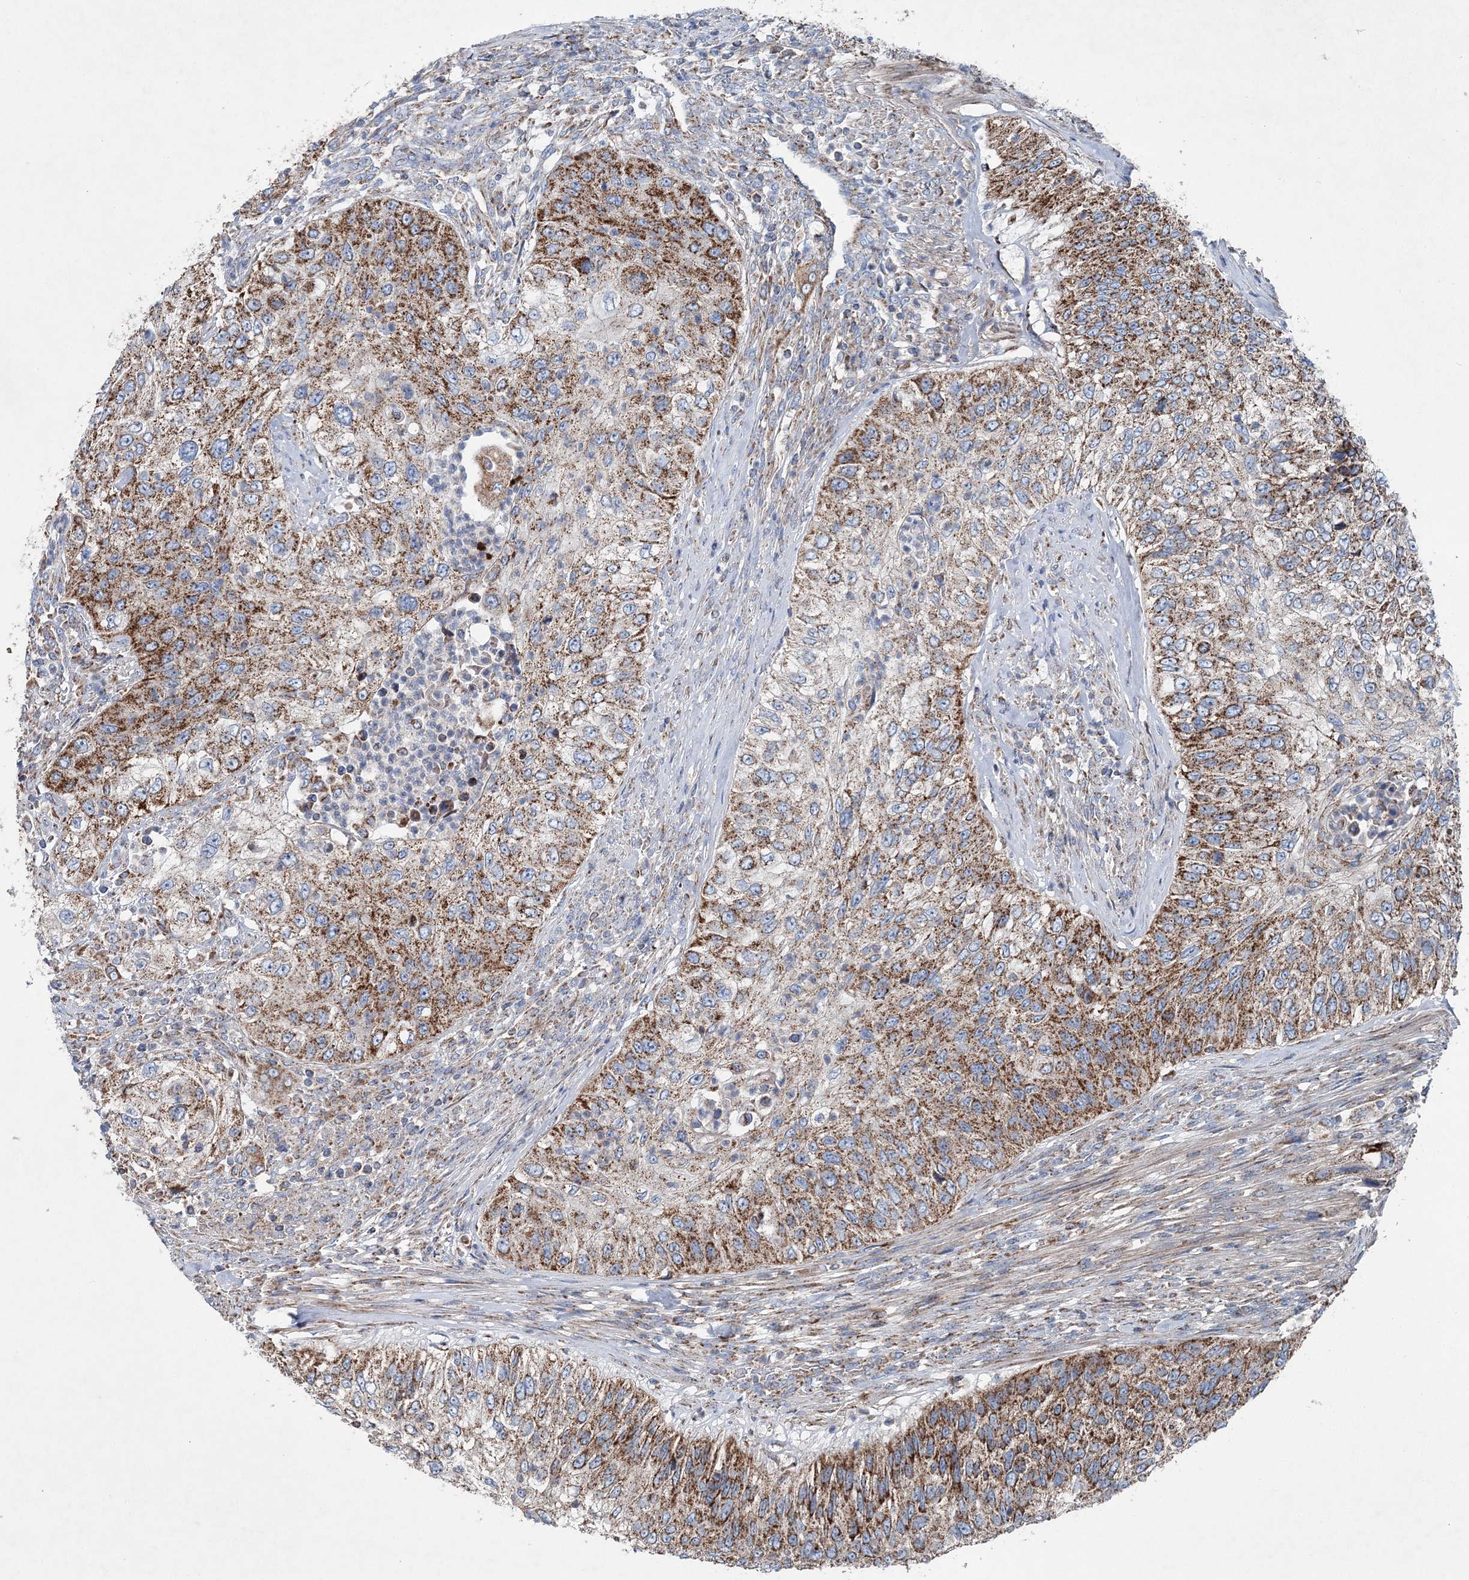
{"staining": {"intensity": "moderate", "quantity": ">75%", "location": "cytoplasmic/membranous"}, "tissue": "urothelial cancer", "cell_type": "Tumor cells", "image_type": "cancer", "snomed": [{"axis": "morphology", "description": "Urothelial carcinoma, High grade"}, {"axis": "topography", "description": "Urinary bladder"}], "caption": "High-magnification brightfield microscopy of urothelial cancer stained with DAB (3,3'-diaminobenzidine) (brown) and counterstained with hematoxylin (blue). tumor cells exhibit moderate cytoplasmic/membranous staining is seen in about>75% of cells.", "gene": "SPAG16", "patient": {"sex": "female", "age": 60}}